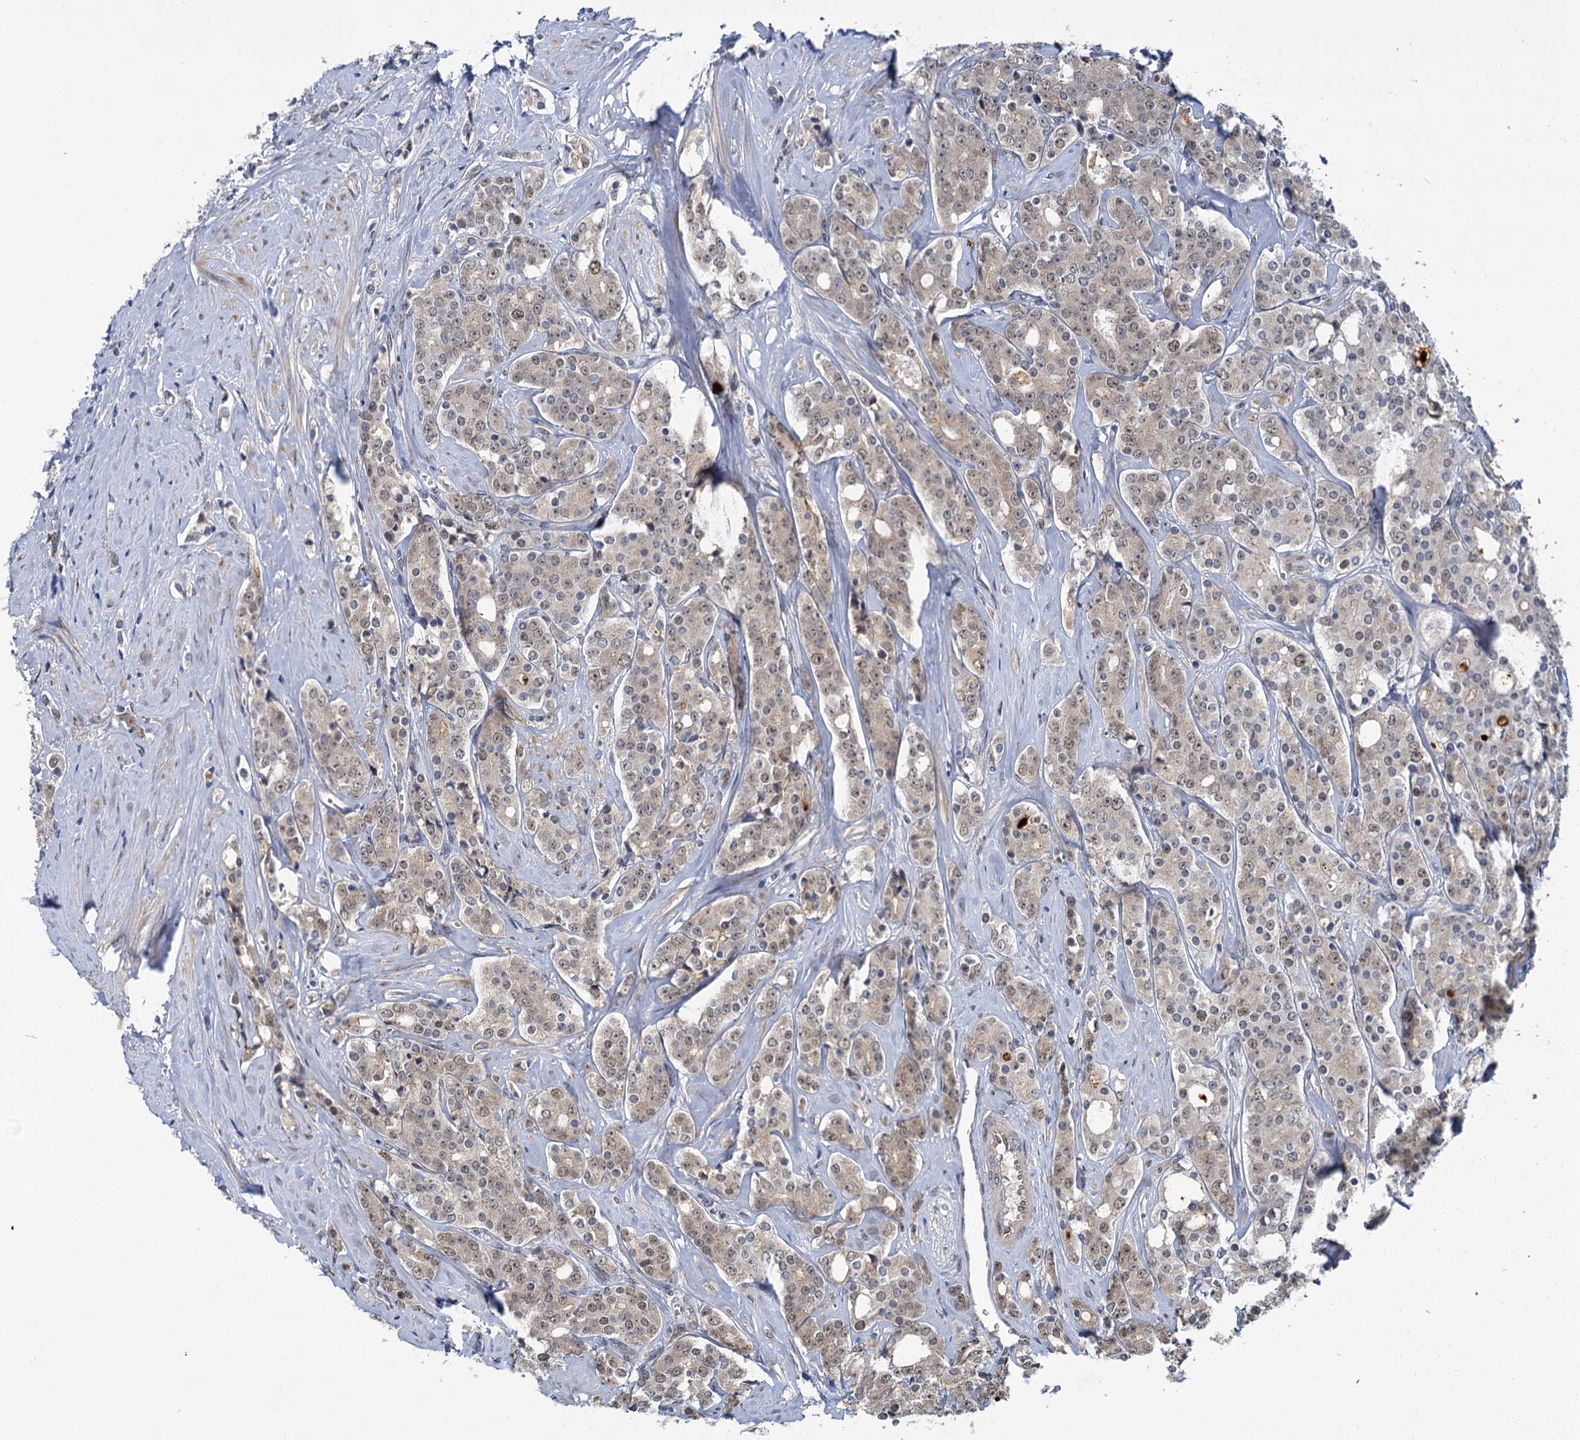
{"staining": {"intensity": "weak", "quantity": "25%-75%", "location": "cytoplasmic/membranous,nuclear"}, "tissue": "prostate cancer", "cell_type": "Tumor cells", "image_type": "cancer", "snomed": [{"axis": "morphology", "description": "Adenocarcinoma, High grade"}, {"axis": "topography", "description": "Prostate"}], "caption": "Weak cytoplasmic/membranous and nuclear positivity for a protein is present in about 25%-75% of tumor cells of prostate cancer (high-grade adenocarcinoma) using immunohistochemistry.", "gene": "APBA2", "patient": {"sex": "male", "age": 62}}